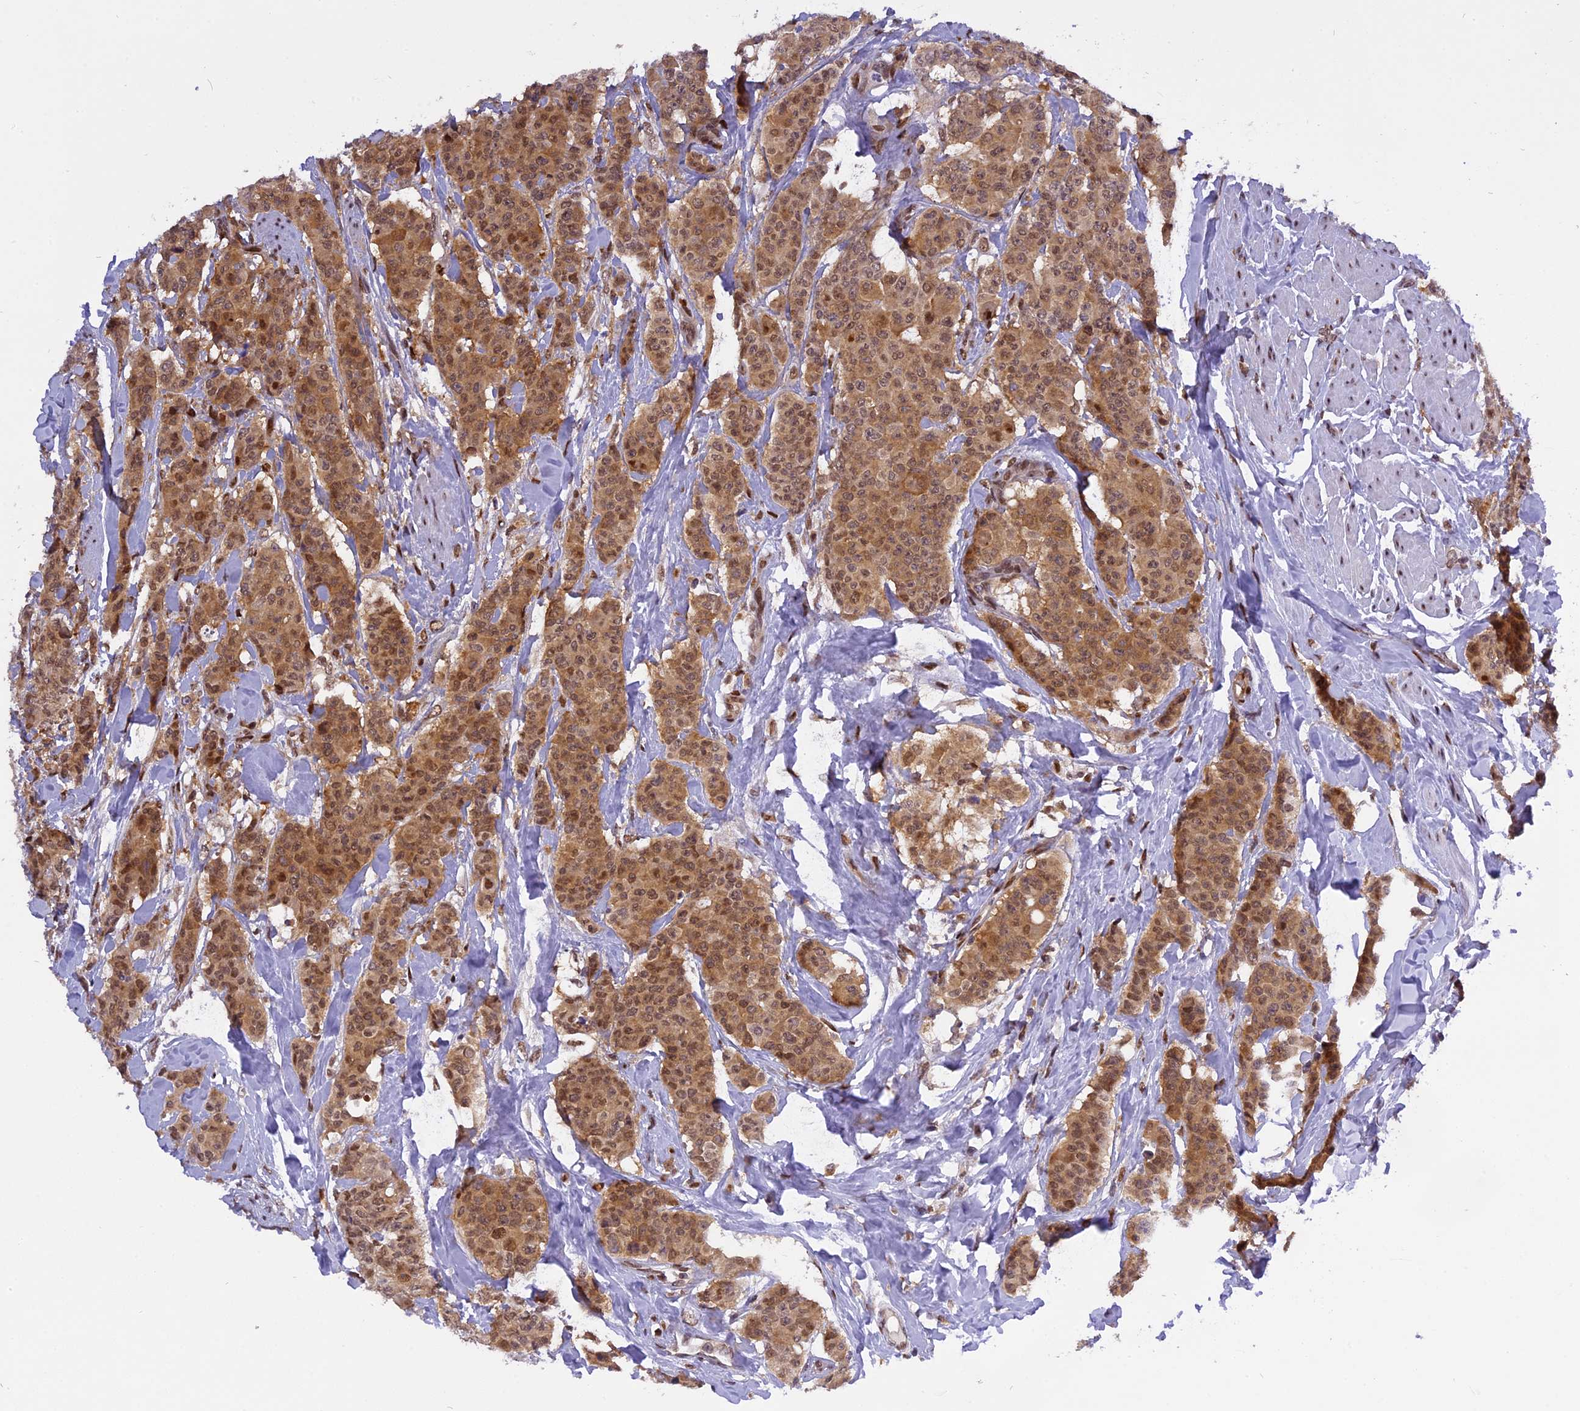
{"staining": {"intensity": "moderate", "quantity": ">75%", "location": "cytoplasmic/membranous,nuclear"}, "tissue": "breast cancer", "cell_type": "Tumor cells", "image_type": "cancer", "snomed": [{"axis": "morphology", "description": "Duct carcinoma"}, {"axis": "topography", "description": "Breast"}], "caption": "Invasive ductal carcinoma (breast) stained with immunohistochemistry (IHC) exhibits moderate cytoplasmic/membranous and nuclear staining in about >75% of tumor cells.", "gene": "RABGGTA", "patient": {"sex": "female", "age": 40}}